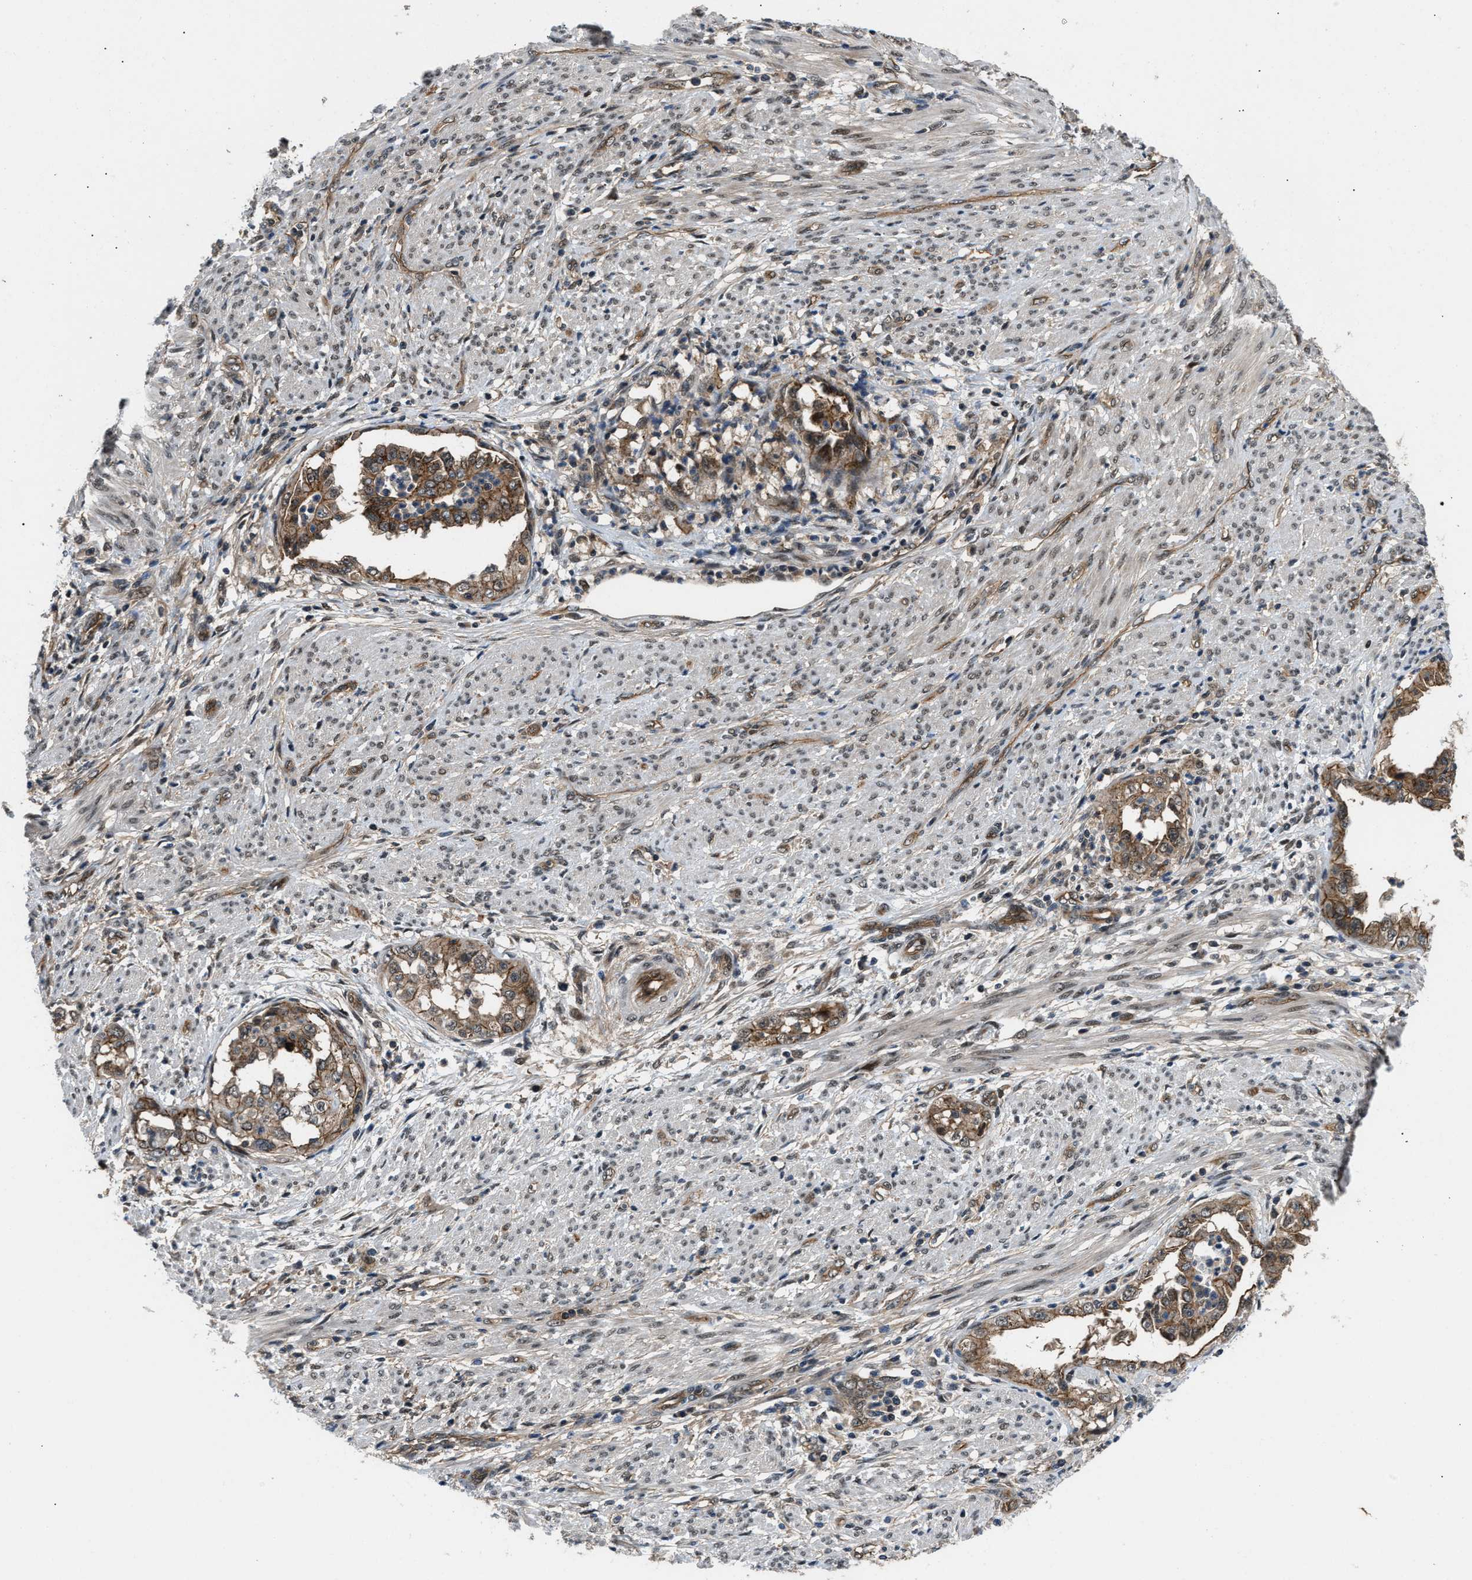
{"staining": {"intensity": "weak", "quantity": "25%-75%", "location": "cytoplasmic/membranous"}, "tissue": "endometrial cancer", "cell_type": "Tumor cells", "image_type": "cancer", "snomed": [{"axis": "morphology", "description": "Adenocarcinoma, NOS"}, {"axis": "topography", "description": "Endometrium"}], "caption": "Human adenocarcinoma (endometrial) stained with a protein marker shows weak staining in tumor cells.", "gene": "COPS2", "patient": {"sex": "female", "age": 85}}